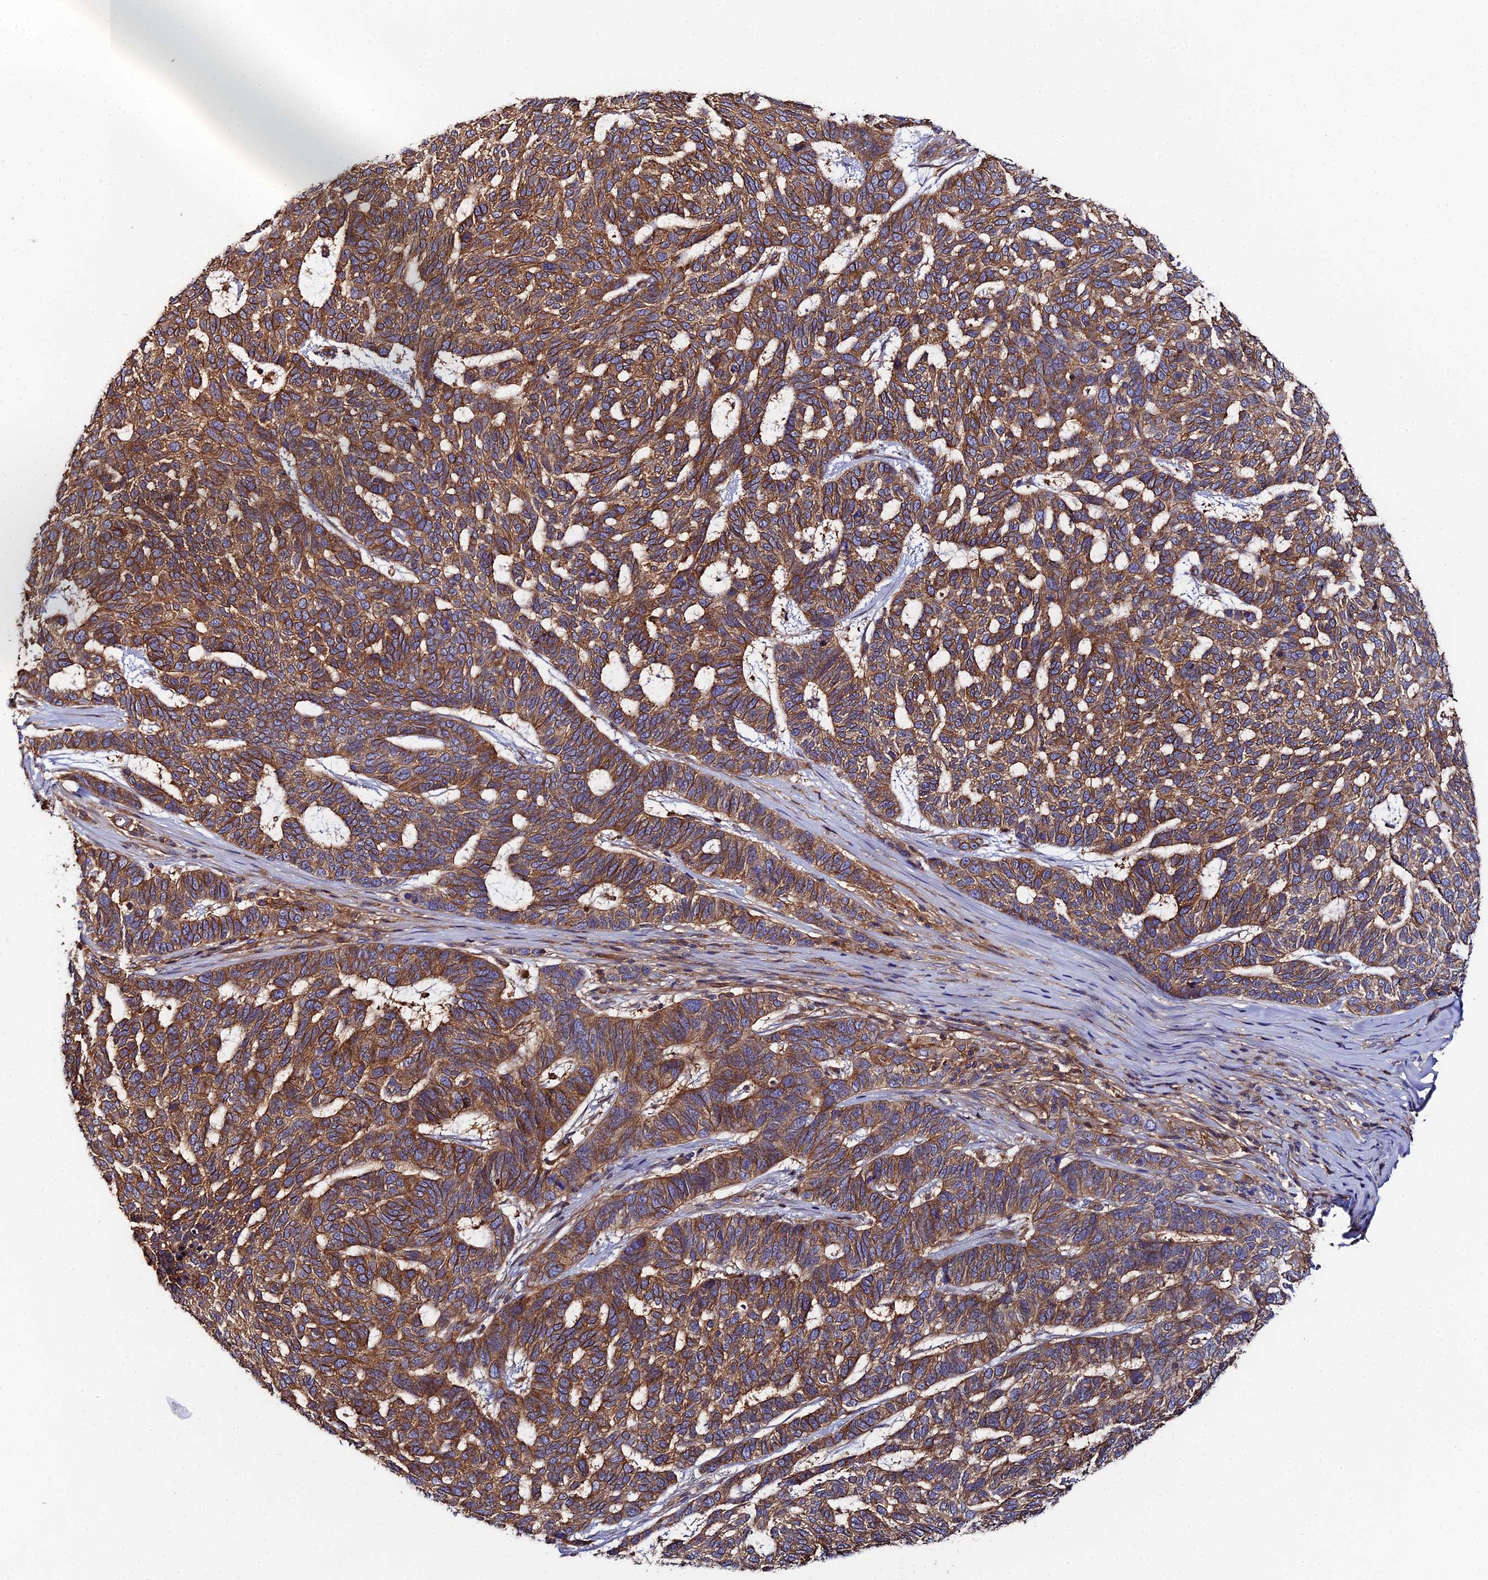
{"staining": {"intensity": "strong", "quantity": ">75%", "location": "cytoplasmic/membranous"}, "tissue": "skin cancer", "cell_type": "Tumor cells", "image_type": "cancer", "snomed": [{"axis": "morphology", "description": "Basal cell carcinoma"}, {"axis": "topography", "description": "Skin"}], "caption": "Immunohistochemistry (IHC) of basal cell carcinoma (skin) demonstrates high levels of strong cytoplasmic/membranous expression in approximately >75% of tumor cells.", "gene": "GNG5B", "patient": {"sex": "female", "age": 65}}